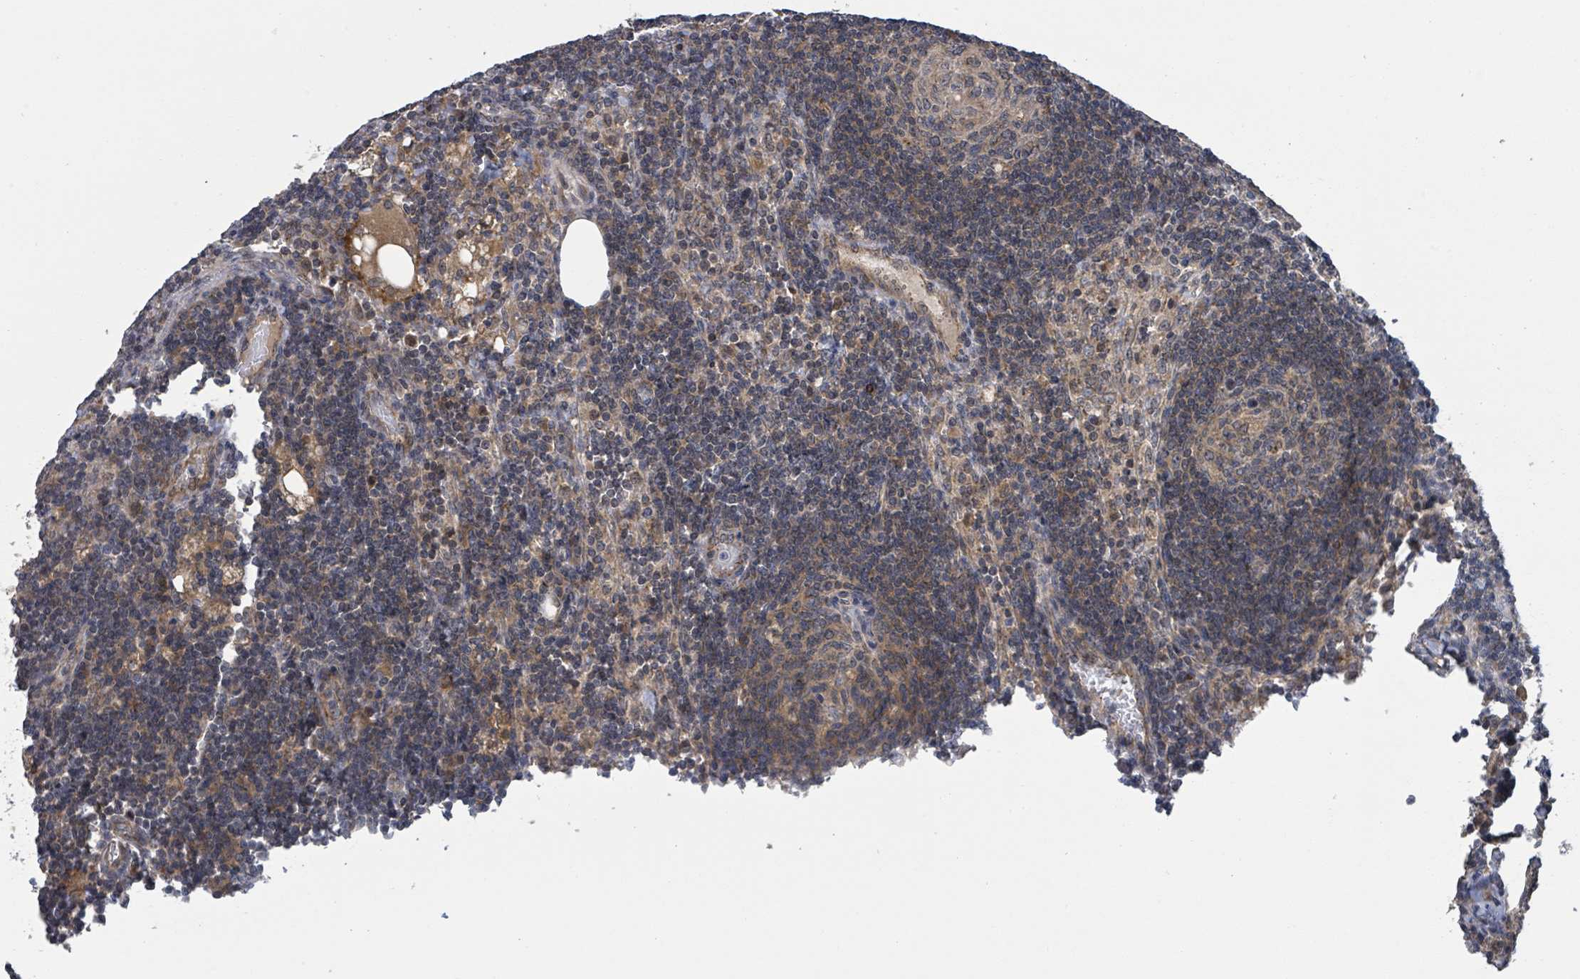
{"staining": {"intensity": "weak", "quantity": ">75%", "location": "cytoplasmic/membranous"}, "tissue": "lymph node", "cell_type": "Germinal center cells", "image_type": "normal", "snomed": [{"axis": "morphology", "description": "Normal tissue, NOS"}, {"axis": "topography", "description": "Lymph node"}], "caption": "The image reveals a brown stain indicating the presence of a protein in the cytoplasmic/membranous of germinal center cells in lymph node. (IHC, brightfield microscopy, high magnification).", "gene": "CCDC121", "patient": {"sex": "female", "age": 73}}